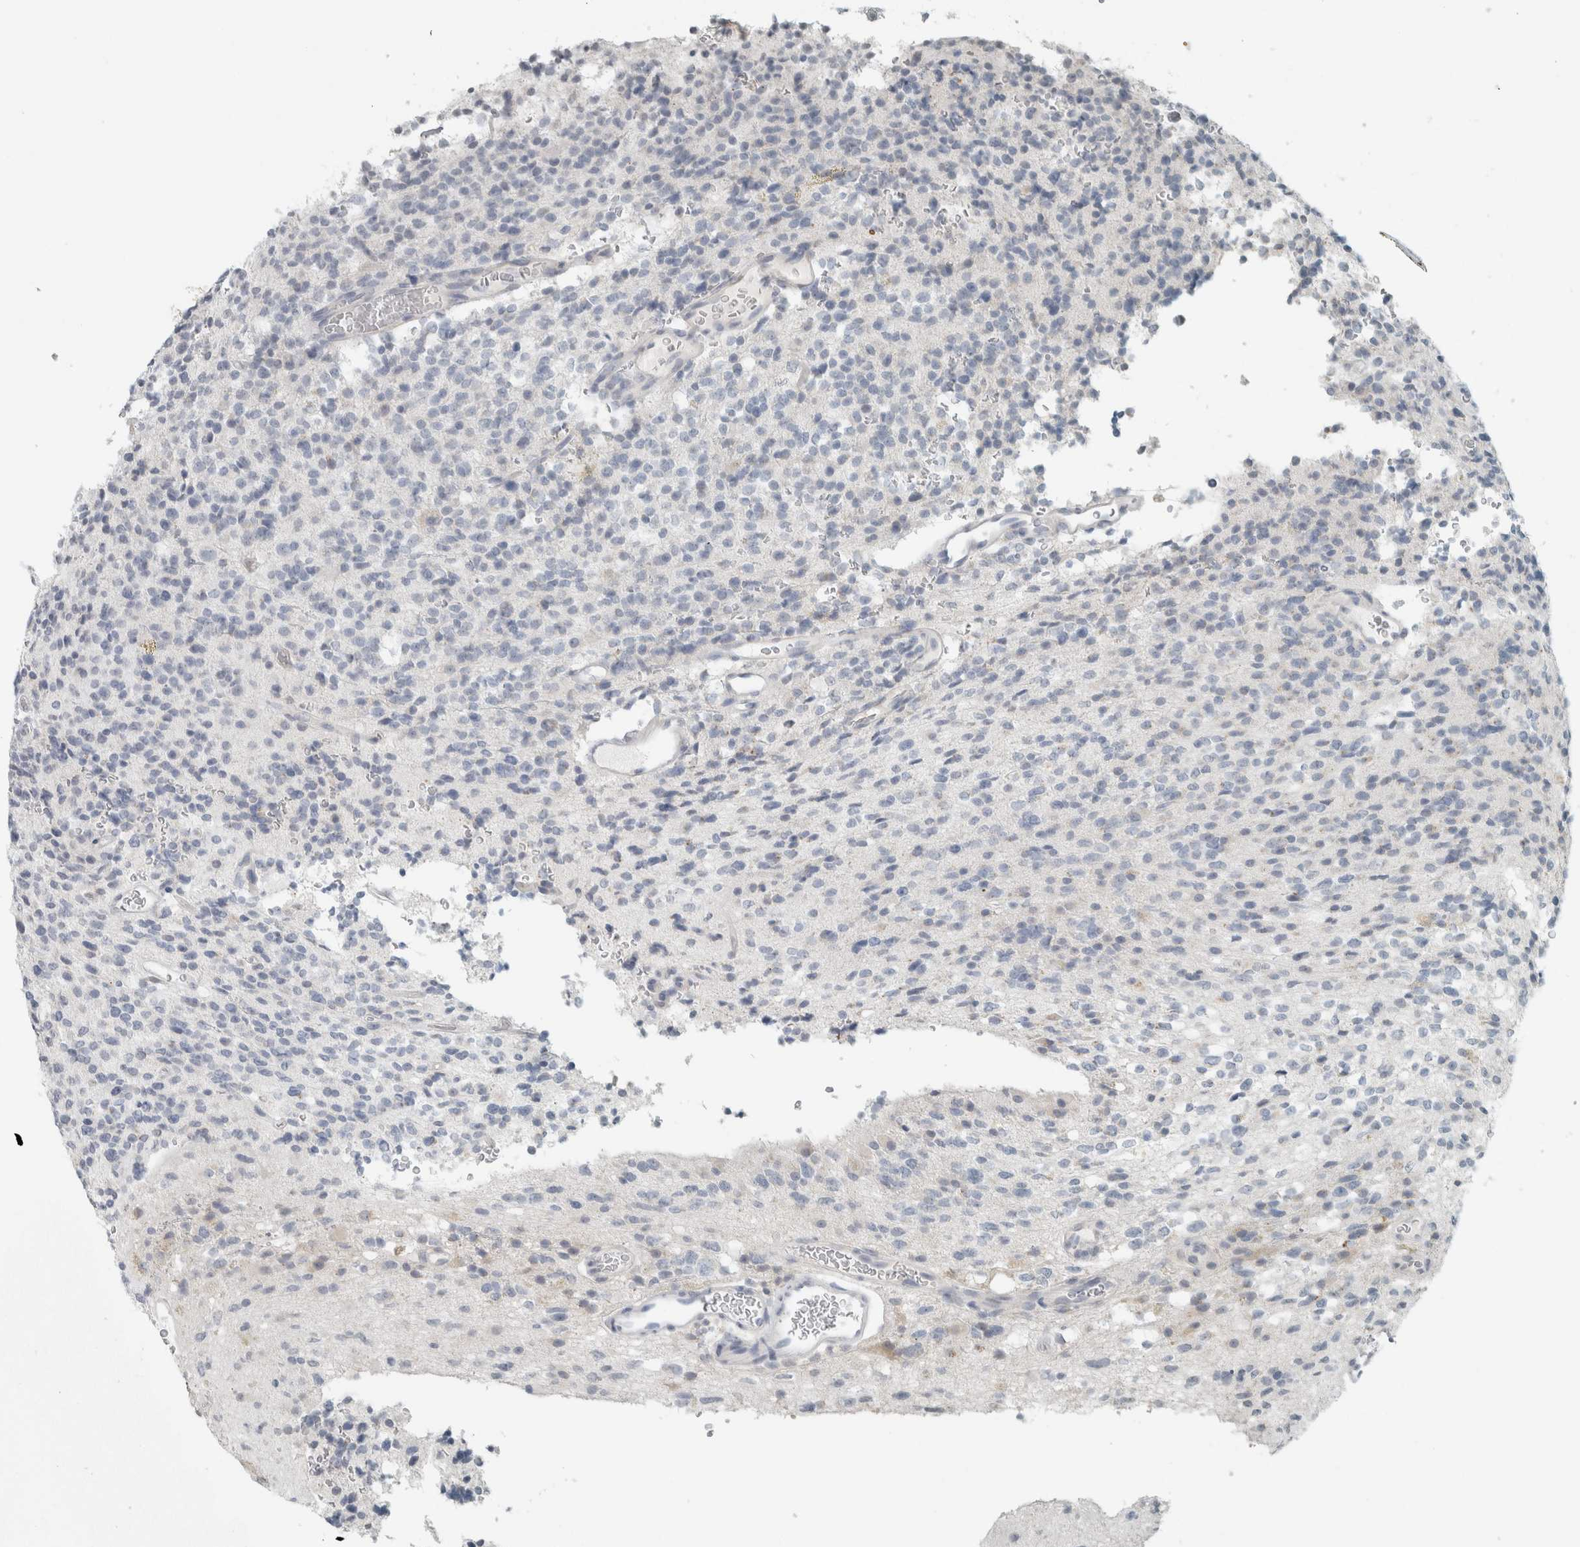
{"staining": {"intensity": "negative", "quantity": "none", "location": "none"}, "tissue": "glioma", "cell_type": "Tumor cells", "image_type": "cancer", "snomed": [{"axis": "morphology", "description": "Glioma, malignant, High grade"}, {"axis": "topography", "description": "Brain"}], "caption": "The image displays no significant positivity in tumor cells of glioma. The staining was performed using DAB to visualize the protein expression in brown, while the nuclei were stained in blue with hematoxylin (Magnification: 20x).", "gene": "TRIT1", "patient": {"sex": "male", "age": 34}}